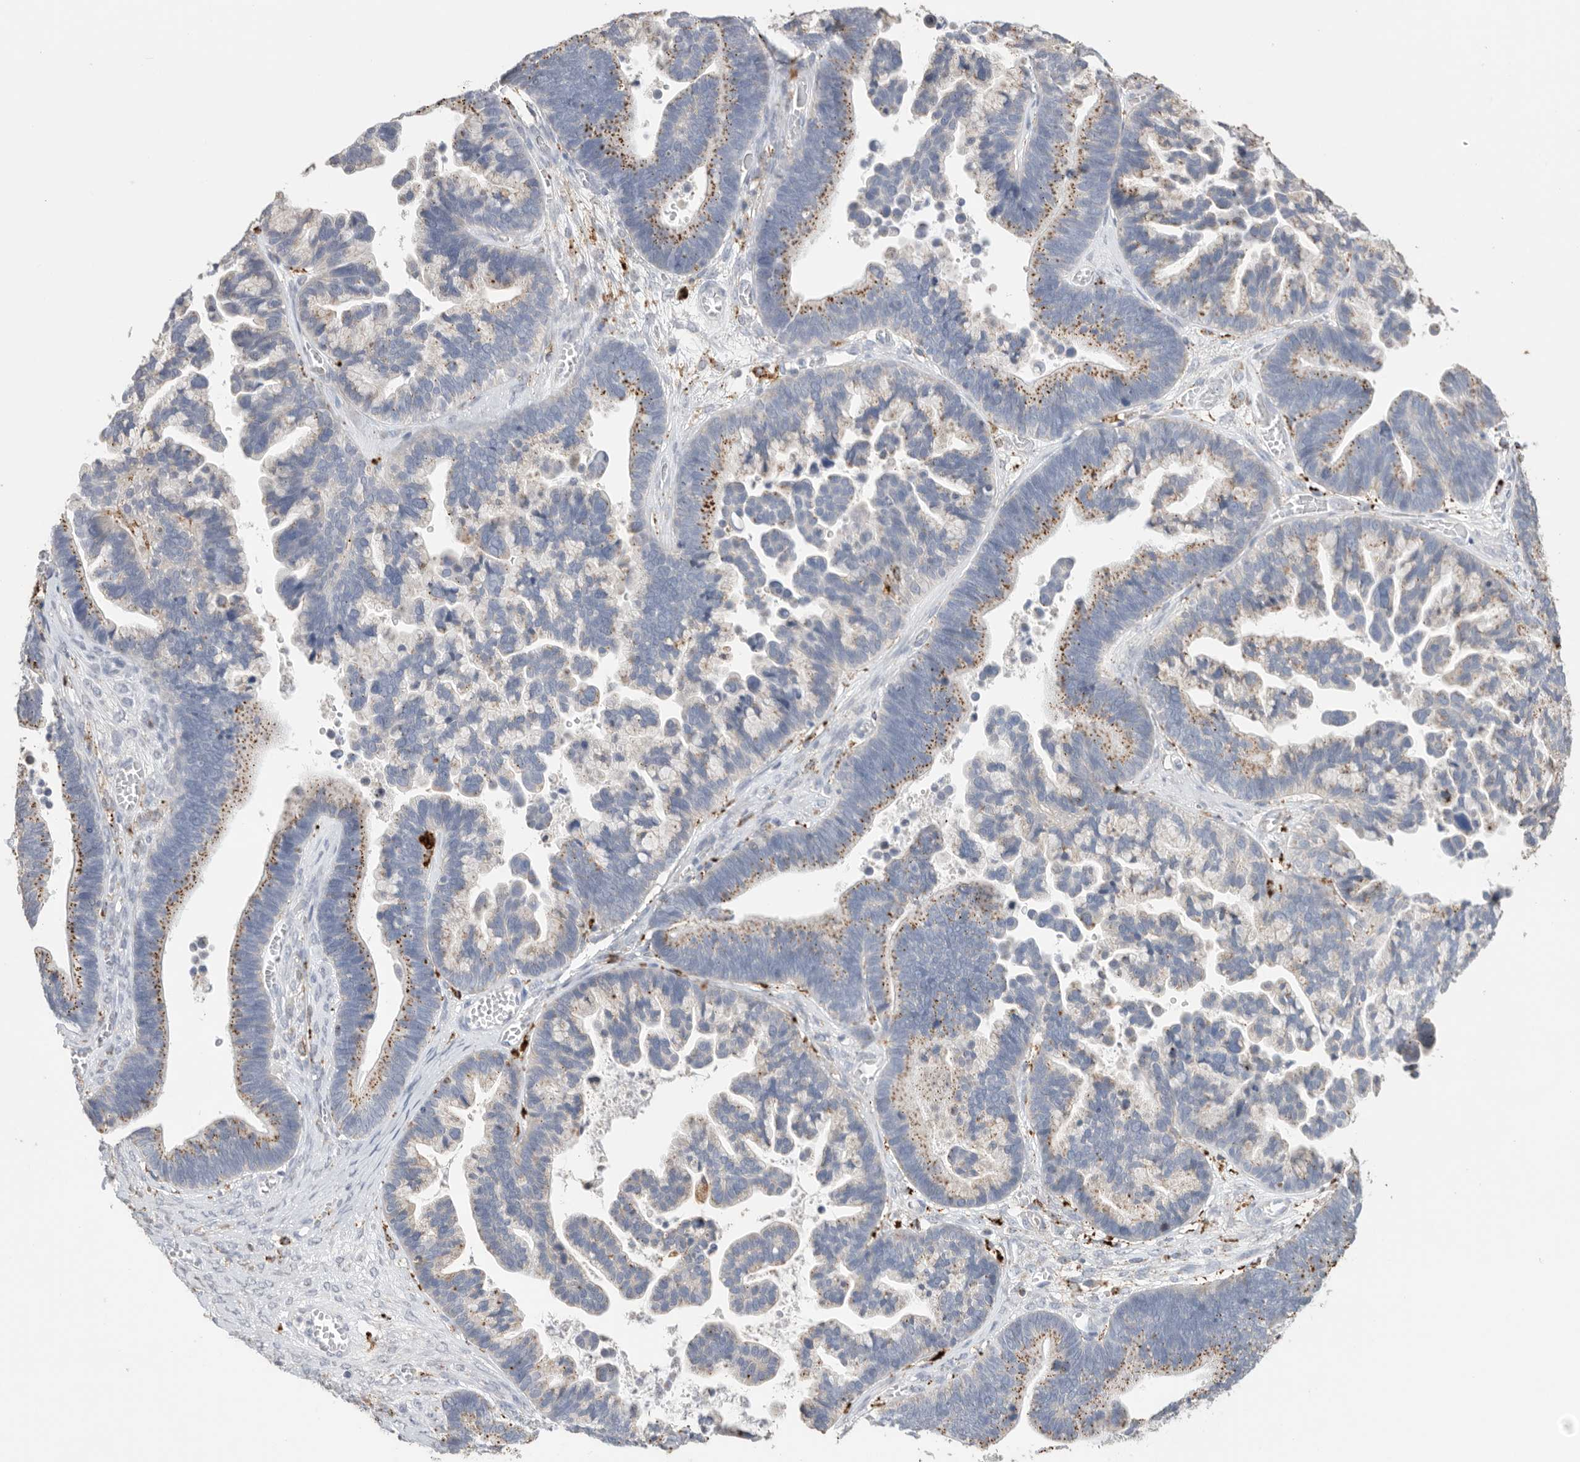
{"staining": {"intensity": "moderate", "quantity": ">75%", "location": "cytoplasmic/membranous"}, "tissue": "ovarian cancer", "cell_type": "Tumor cells", "image_type": "cancer", "snomed": [{"axis": "morphology", "description": "Cystadenocarcinoma, serous, NOS"}, {"axis": "topography", "description": "Ovary"}], "caption": "Immunohistochemistry (IHC) image of neoplastic tissue: human ovarian serous cystadenocarcinoma stained using IHC reveals medium levels of moderate protein expression localized specifically in the cytoplasmic/membranous of tumor cells, appearing as a cytoplasmic/membranous brown color.", "gene": "GGH", "patient": {"sex": "female", "age": 56}}